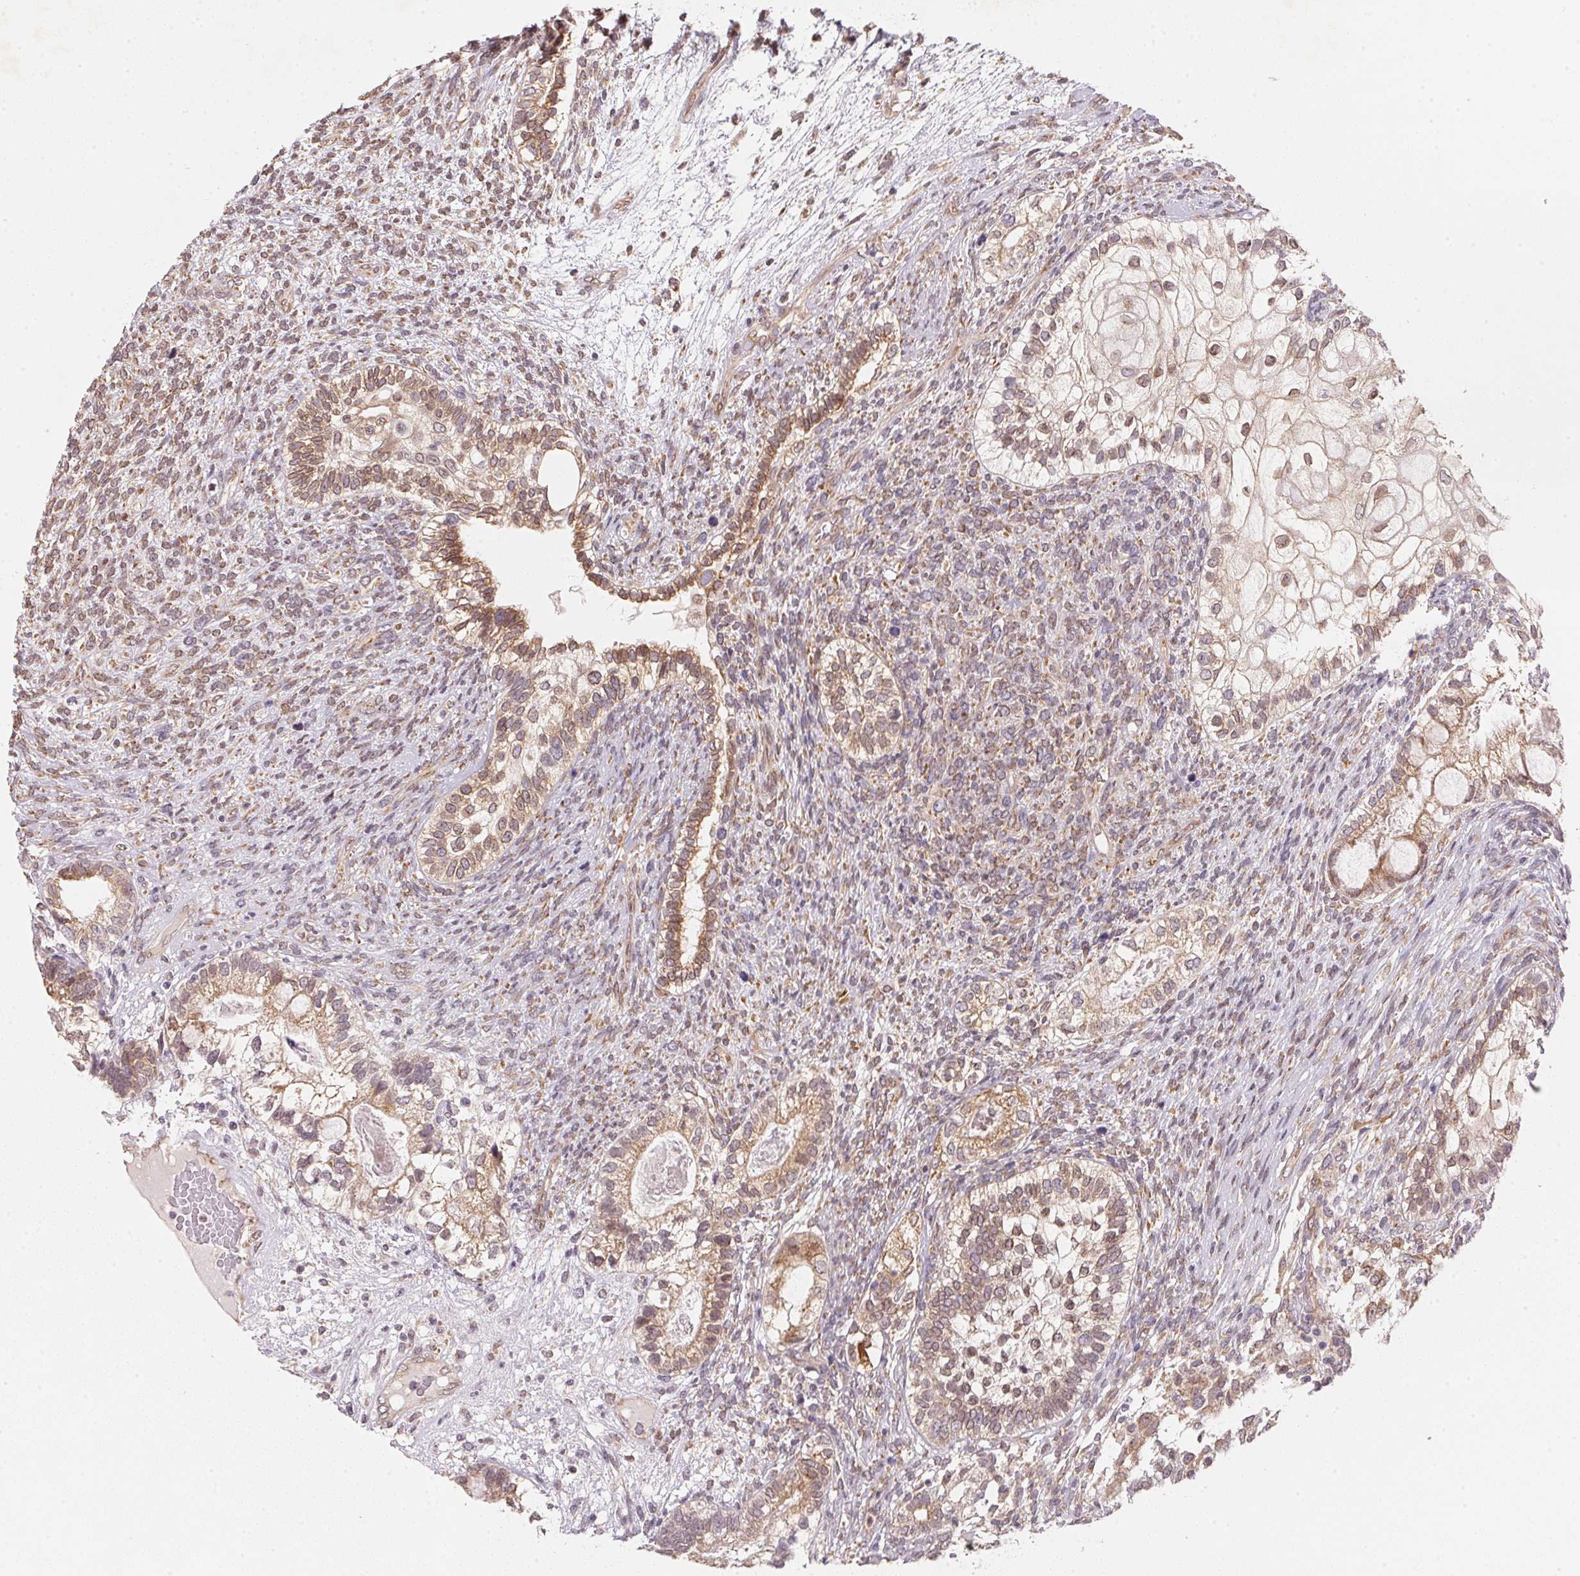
{"staining": {"intensity": "moderate", "quantity": ">75%", "location": "cytoplasmic/membranous"}, "tissue": "testis cancer", "cell_type": "Tumor cells", "image_type": "cancer", "snomed": [{"axis": "morphology", "description": "Seminoma, NOS"}, {"axis": "morphology", "description": "Carcinoma, Embryonal, NOS"}, {"axis": "topography", "description": "Testis"}], "caption": "High-magnification brightfield microscopy of testis embryonal carcinoma stained with DAB (brown) and counterstained with hematoxylin (blue). tumor cells exhibit moderate cytoplasmic/membranous positivity is seen in approximately>75% of cells.", "gene": "EI24", "patient": {"sex": "male", "age": 41}}